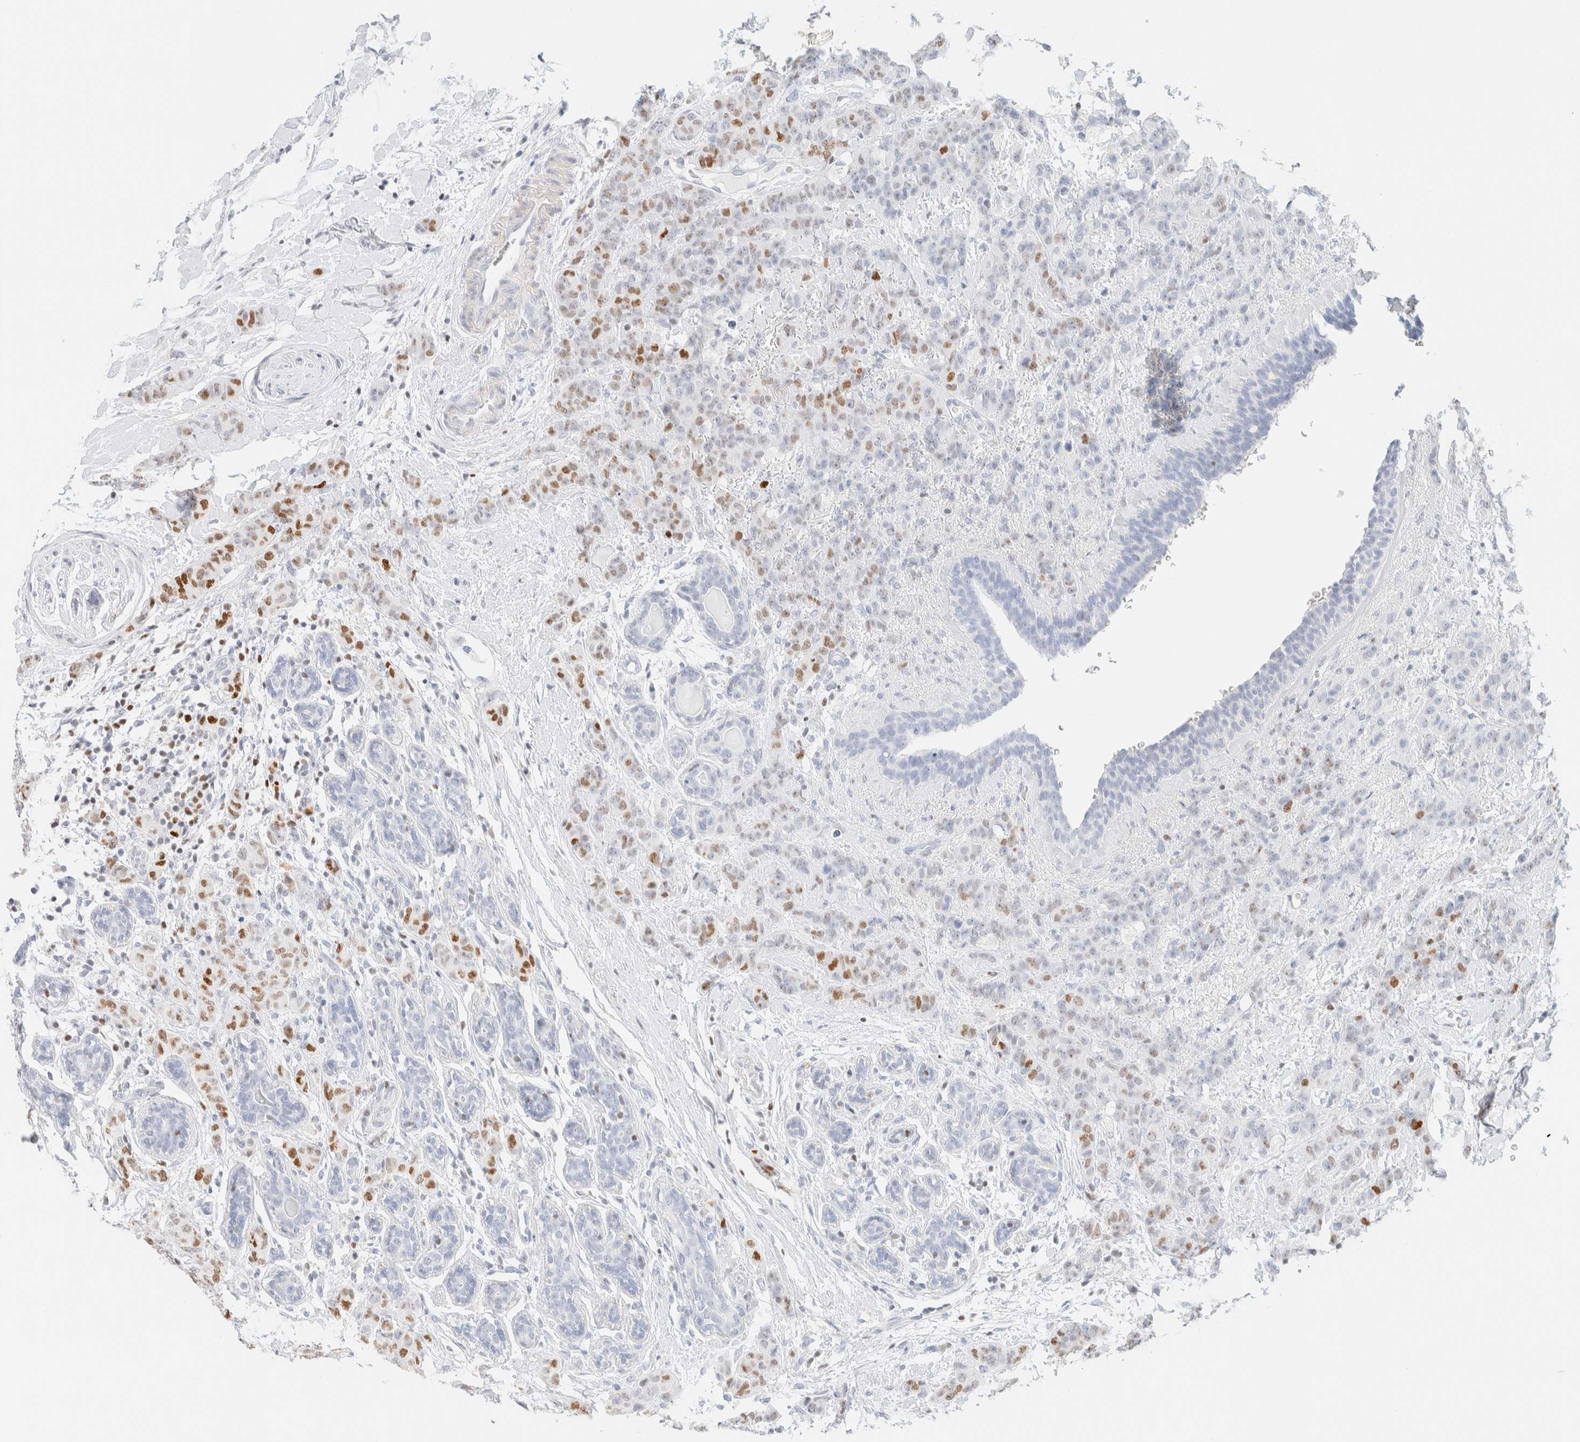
{"staining": {"intensity": "negative", "quantity": "none", "location": "none"}, "tissue": "breast cancer", "cell_type": "Tumor cells", "image_type": "cancer", "snomed": [{"axis": "morphology", "description": "Normal tissue, NOS"}, {"axis": "morphology", "description": "Duct carcinoma"}, {"axis": "topography", "description": "Breast"}], "caption": "IHC micrograph of breast cancer stained for a protein (brown), which displays no positivity in tumor cells.", "gene": "IKZF3", "patient": {"sex": "female", "age": 40}}